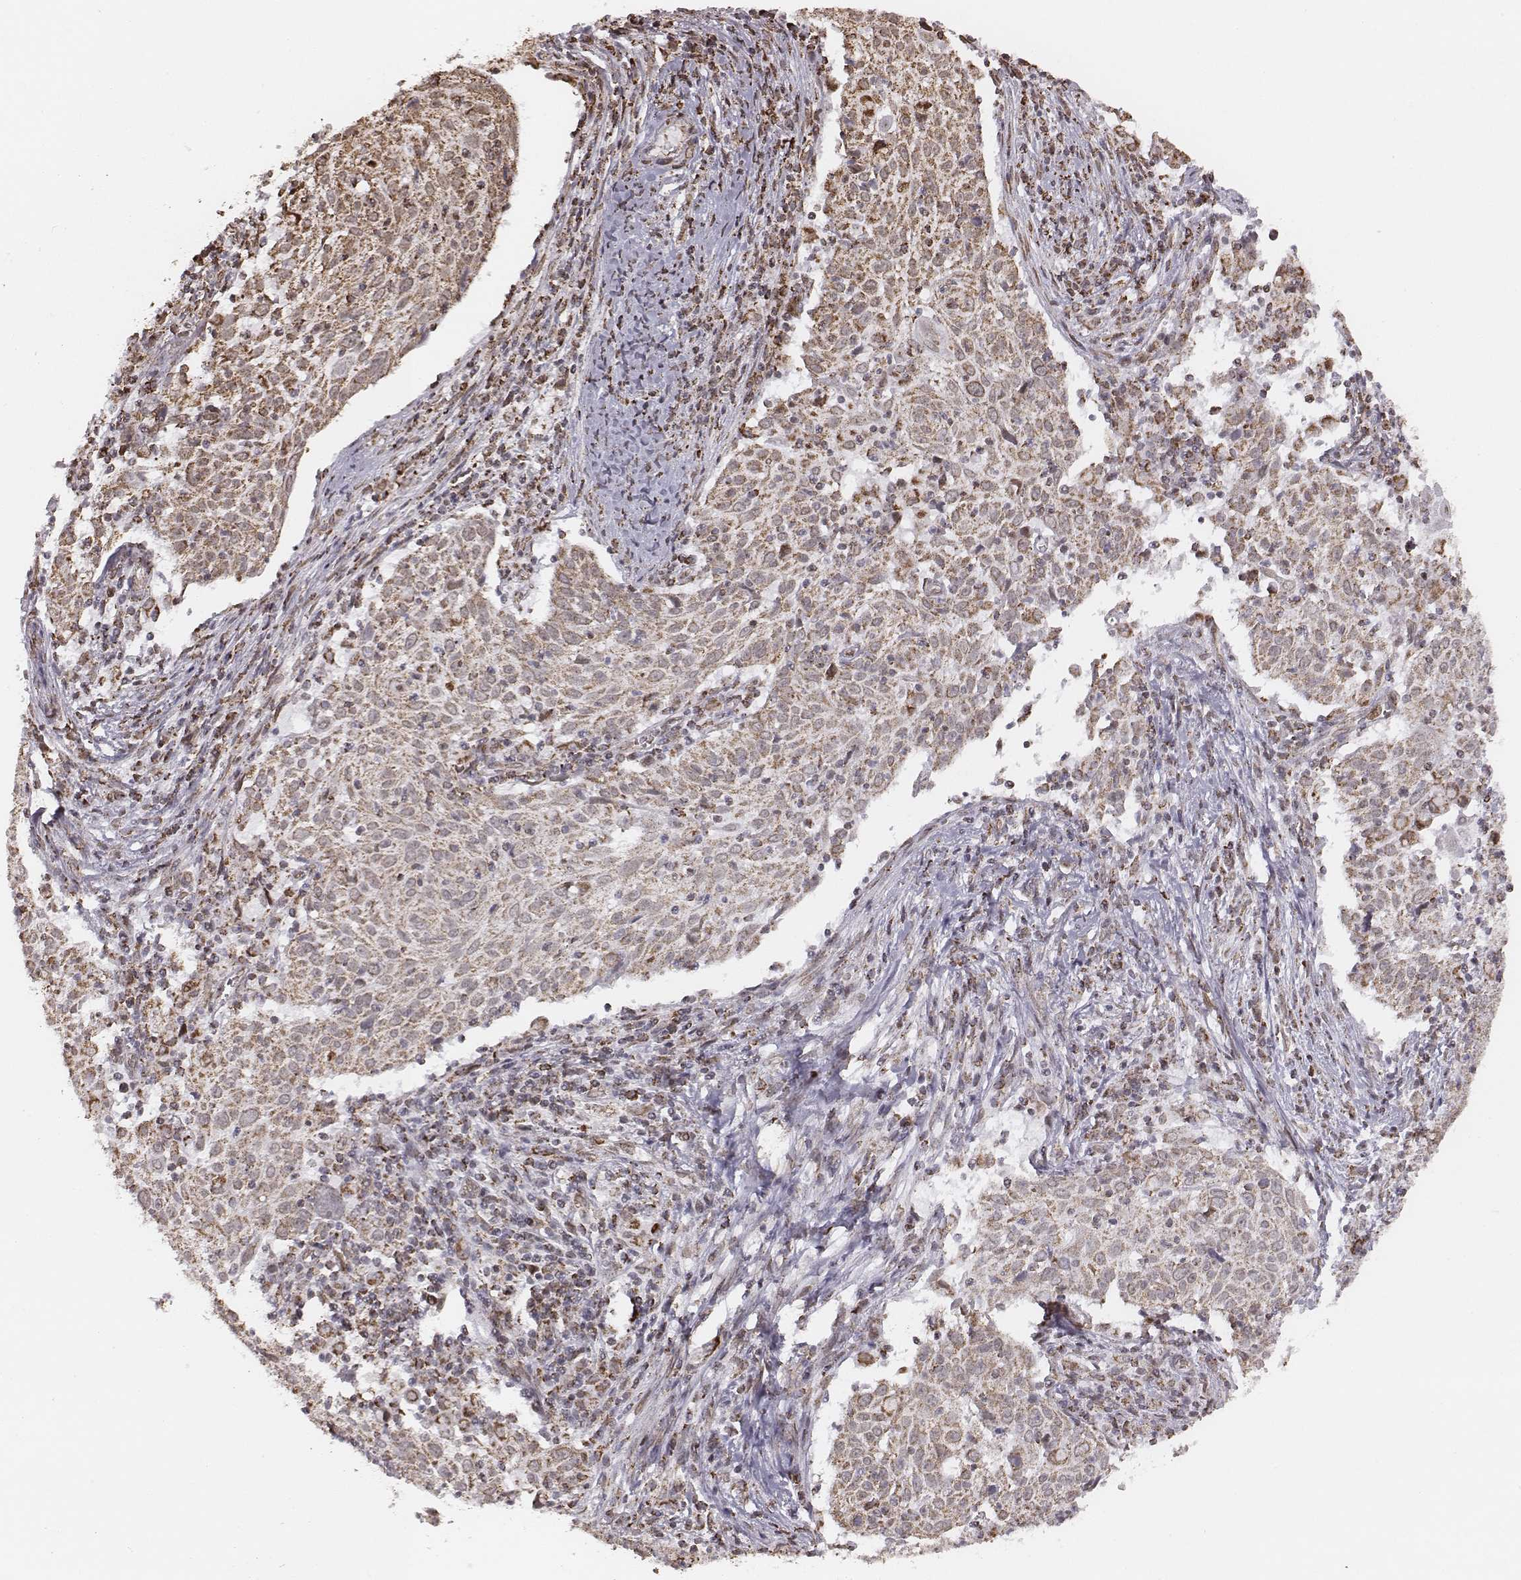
{"staining": {"intensity": "moderate", "quantity": "25%-75%", "location": "cytoplasmic/membranous"}, "tissue": "cervical cancer", "cell_type": "Tumor cells", "image_type": "cancer", "snomed": [{"axis": "morphology", "description": "Squamous cell carcinoma, NOS"}, {"axis": "topography", "description": "Cervix"}], "caption": "Moderate cytoplasmic/membranous positivity for a protein is identified in approximately 25%-75% of tumor cells of cervical squamous cell carcinoma using immunohistochemistry.", "gene": "ACOT2", "patient": {"sex": "female", "age": 39}}